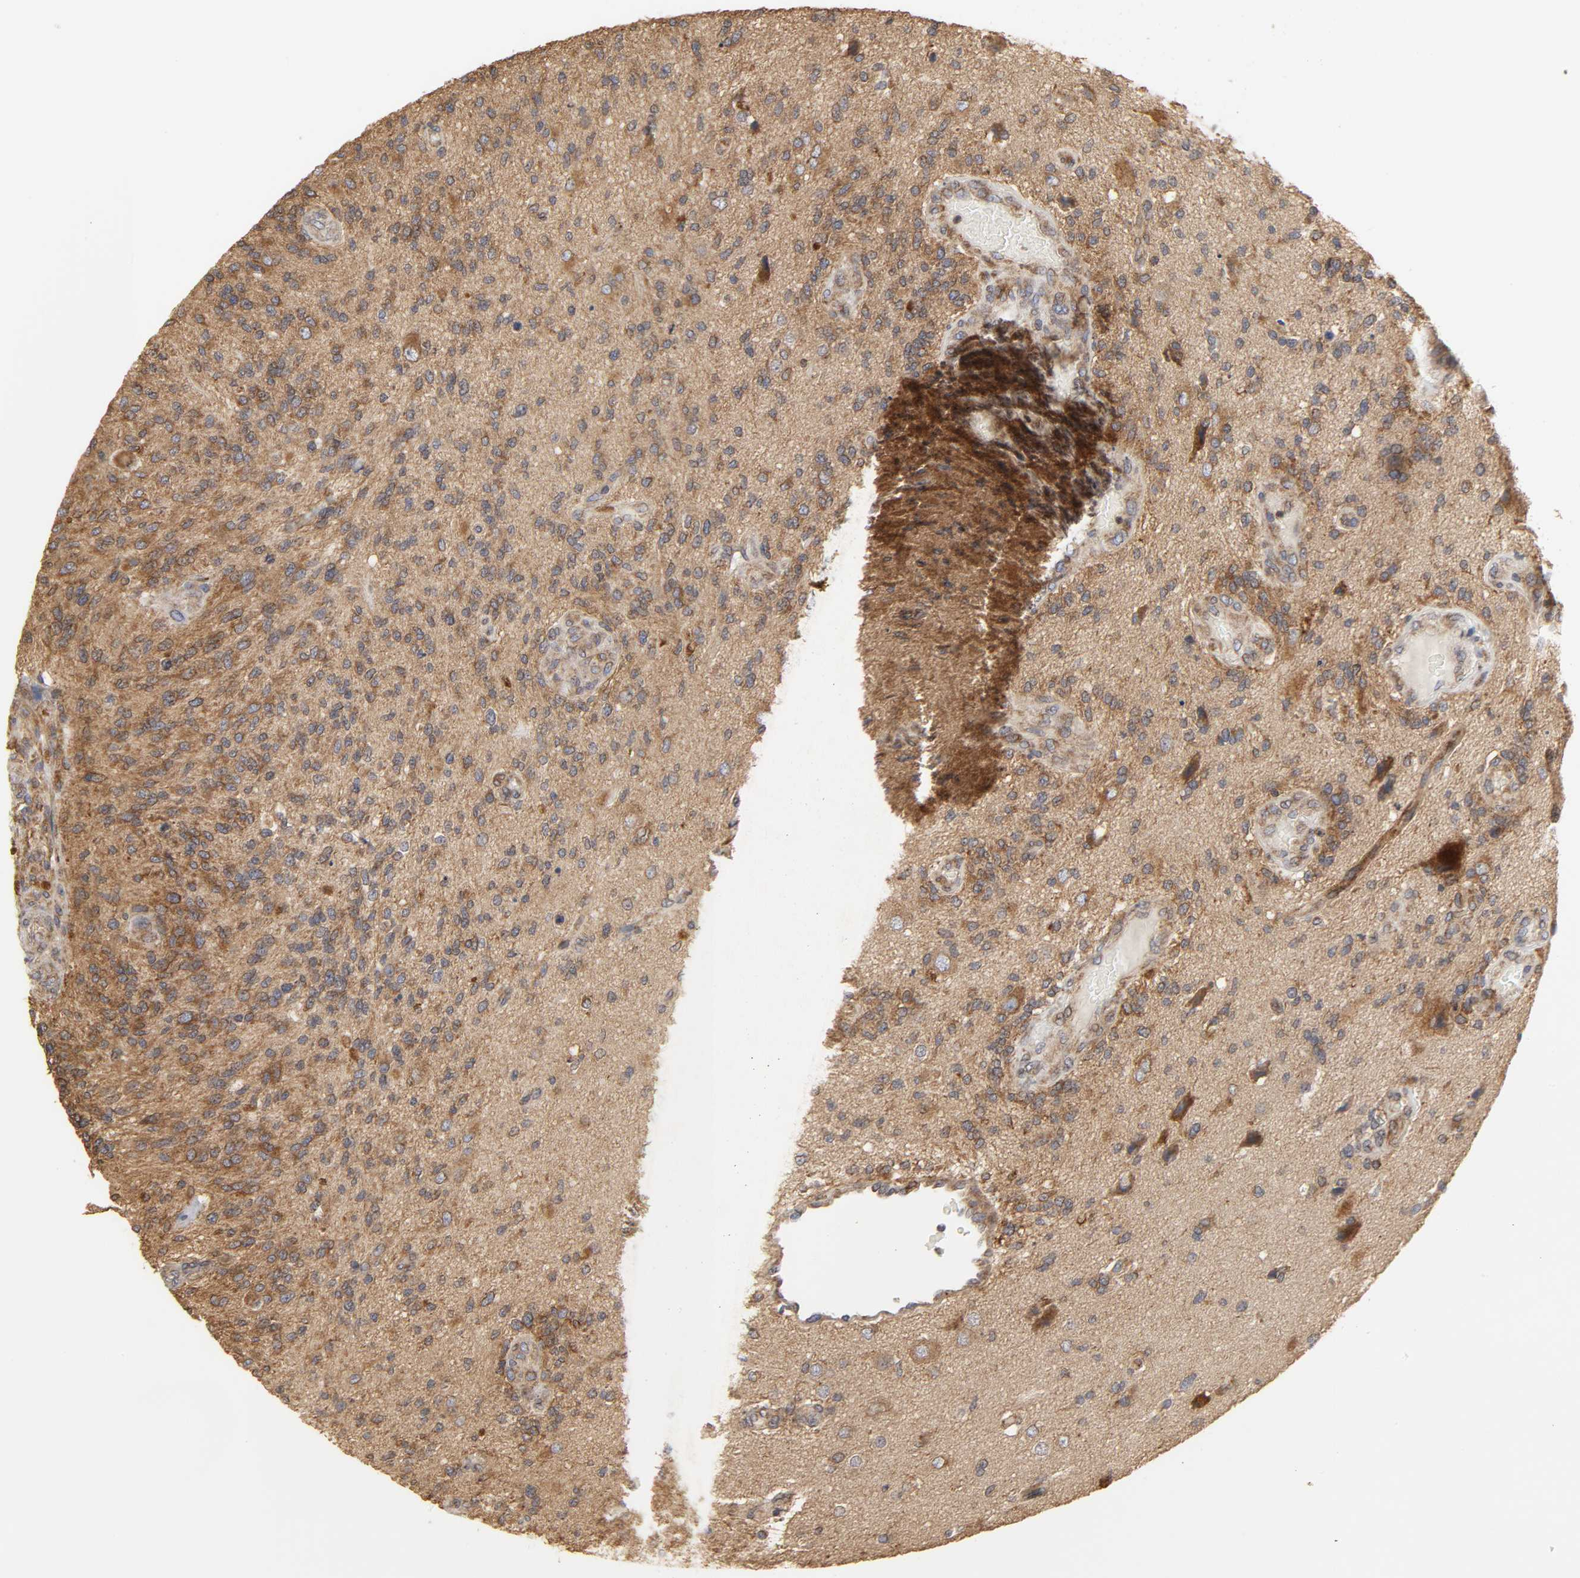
{"staining": {"intensity": "moderate", "quantity": ">75%", "location": "cytoplasmic/membranous"}, "tissue": "glioma", "cell_type": "Tumor cells", "image_type": "cancer", "snomed": [{"axis": "morphology", "description": "Normal tissue, NOS"}, {"axis": "morphology", "description": "Glioma, malignant, High grade"}, {"axis": "topography", "description": "Cerebral cortex"}], "caption": "Glioma stained with a protein marker demonstrates moderate staining in tumor cells.", "gene": "POR", "patient": {"sex": "male", "age": 75}}